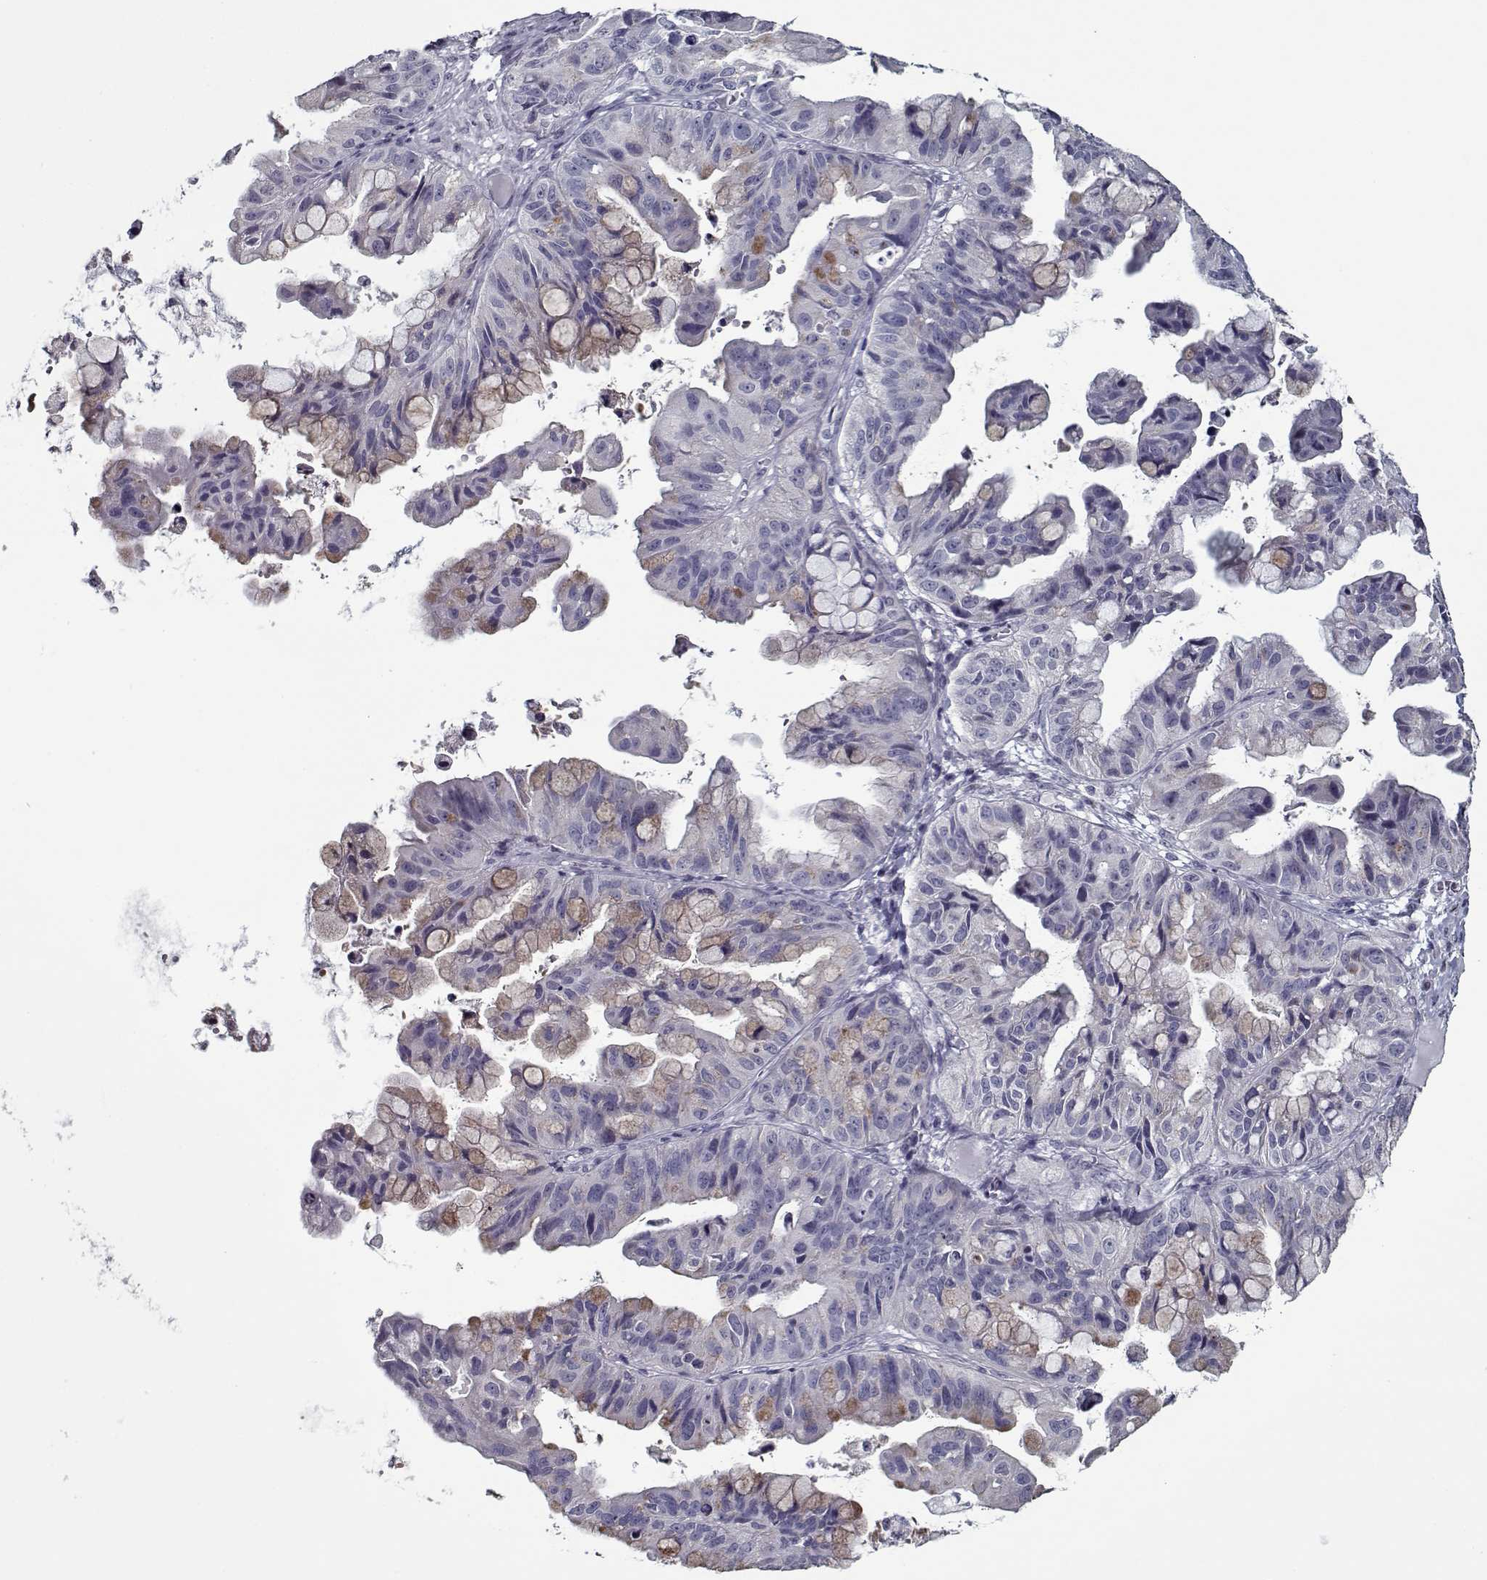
{"staining": {"intensity": "moderate", "quantity": "<25%", "location": "cytoplasmic/membranous"}, "tissue": "ovarian cancer", "cell_type": "Tumor cells", "image_type": "cancer", "snomed": [{"axis": "morphology", "description": "Cystadenocarcinoma, mucinous, NOS"}, {"axis": "topography", "description": "Ovary"}], "caption": "A high-resolution histopathology image shows immunohistochemistry (IHC) staining of ovarian cancer (mucinous cystadenocarcinoma), which demonstrates moderate cytoplasmic/membranous positivity in about <25% of tumor cells. (Brightfield microscopy of DAB IHC at high magnification).", "gene": "SEC16B", "patient": {"sex": "female", "age": 76}}